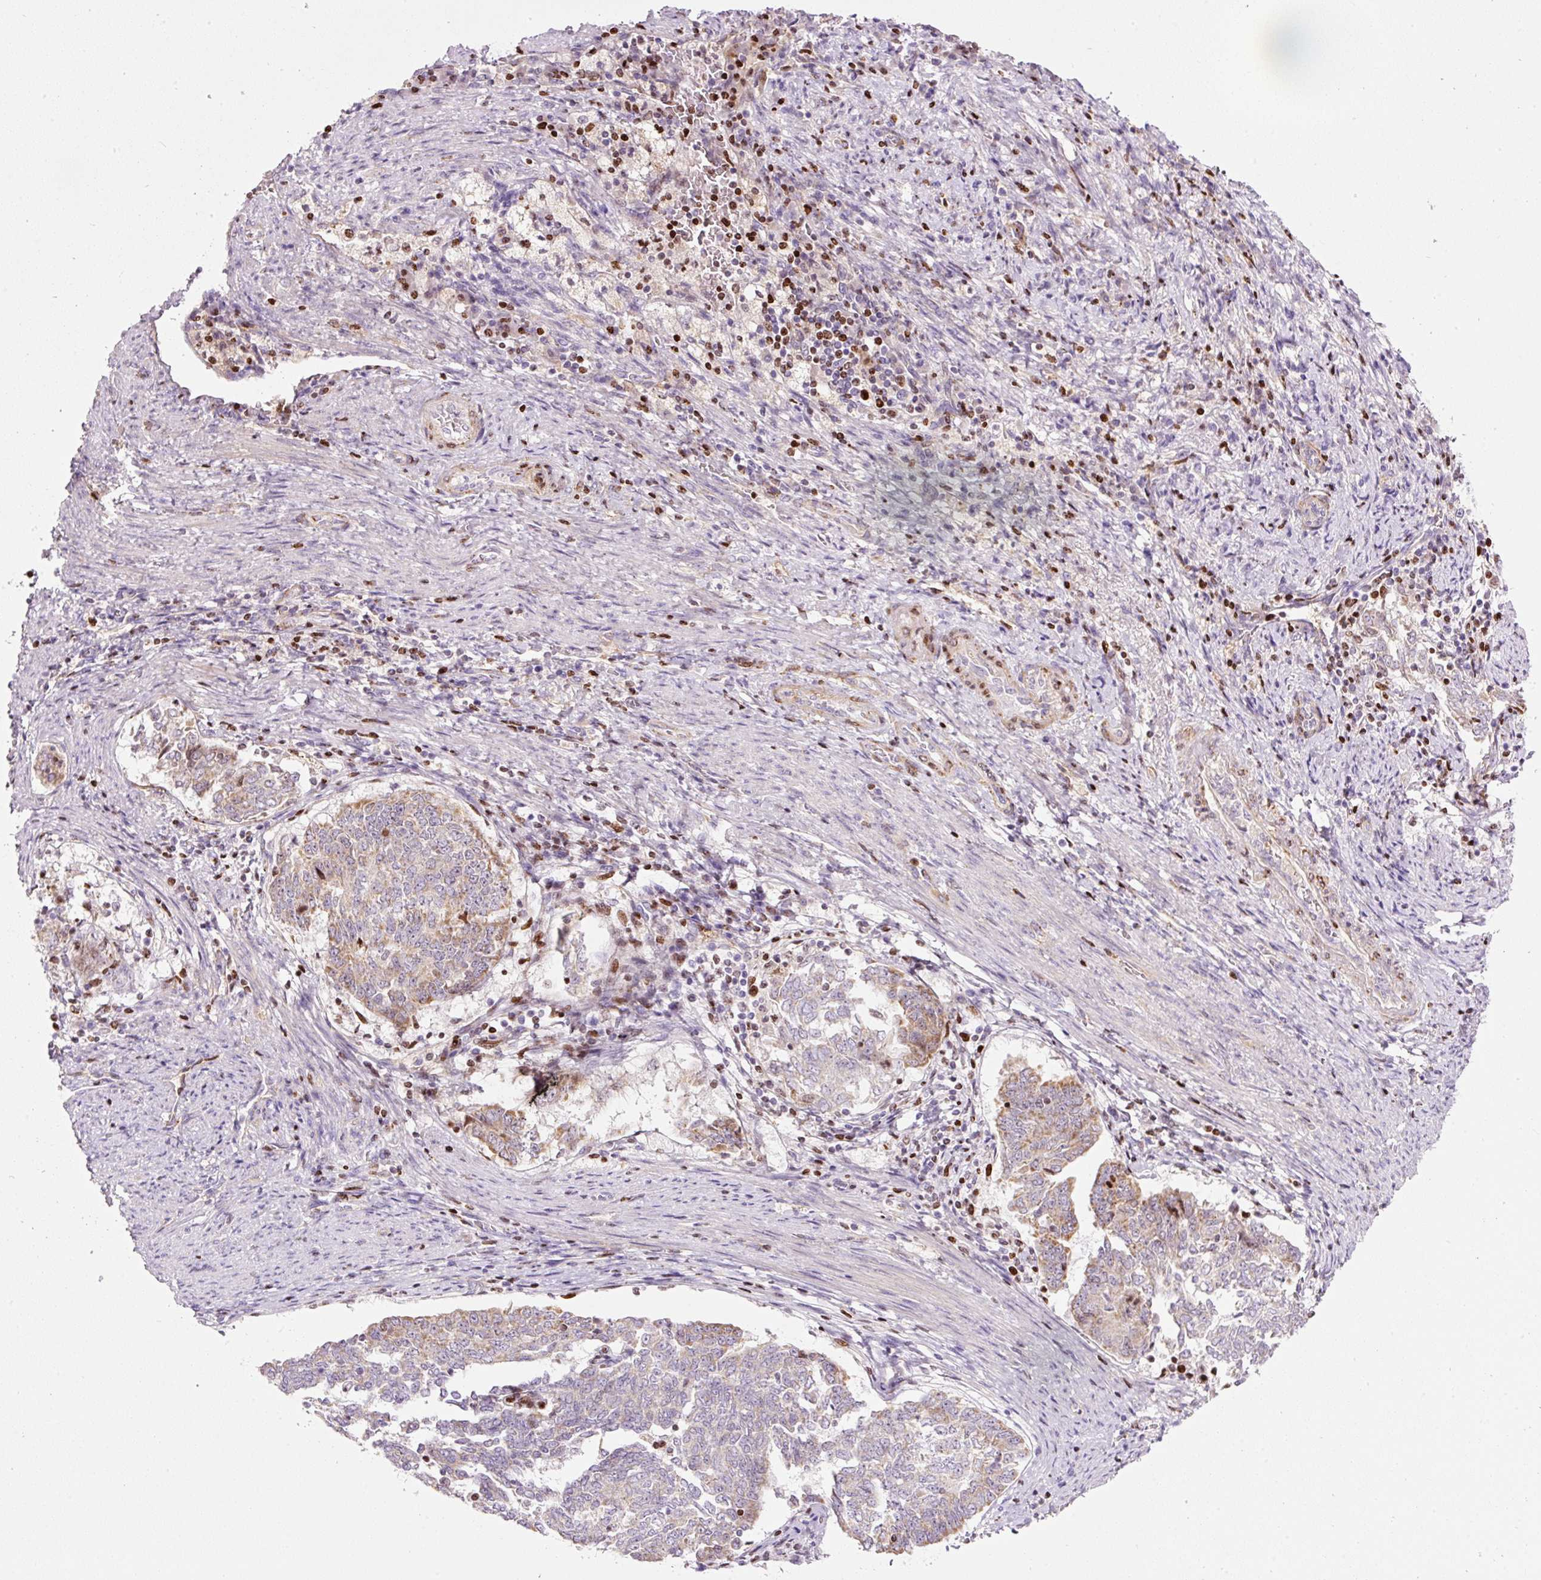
{"staining": {"intensity": "moderate", "quantity": "<25%", "location": "cytoplasmic/membranous"}, "tissue": "endometrial cancer", "cell_type": "Tumor cells", "image_type": "cancer", "snomed": [{"axis": "morphology", "description": "Adenocarcinoma, NOS"}, {"axis": "topography", "description": "Endometrium"}], "caption": "Protein staining of adenocarcinoma (endometrial) tissue demonstrates moderate cytoplasmic/membranous staining in about <25% of tumor cells.", "gene": "TMEM8B", "patient": {"sex": "female", "age": 80}}